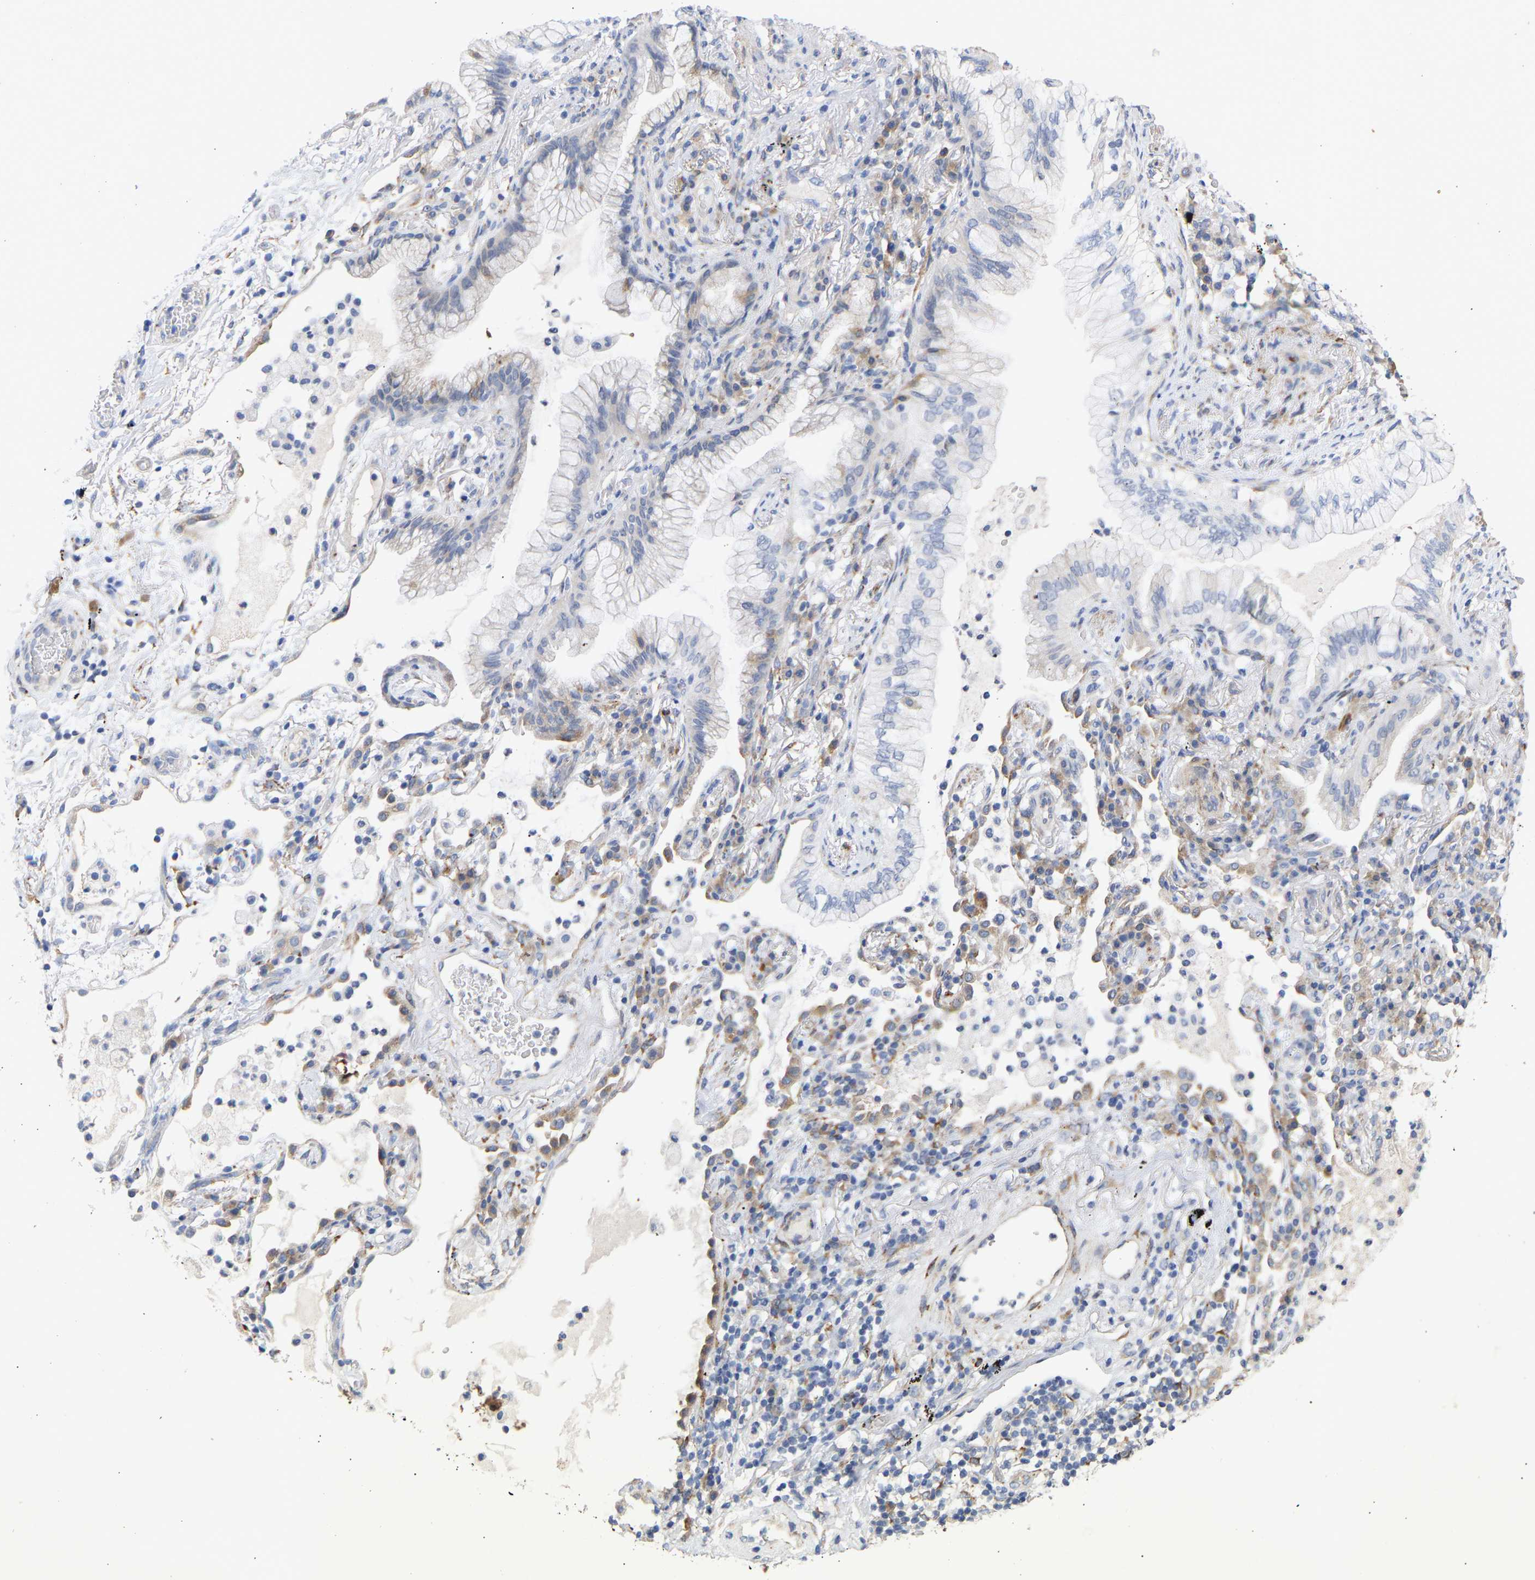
{"staining": {"intensity": "negative", "quantity": "none", "location": "none"}, "tissue": "lung cancer", "cell_type": "Tumor cells", "image_type": "cancer", "snomed": [{"axis": "morphology", "description": "Adenocarcinoma, NOS"}, {"axis": "topography", "description": "Lung"}], "caption": "Adenocarcinoma (lung) was stained to show a protein in brown. There is no significant expression in tumor cells.", "gene": "SELENOM", "patient": {"sex": "female", "age": 70}}